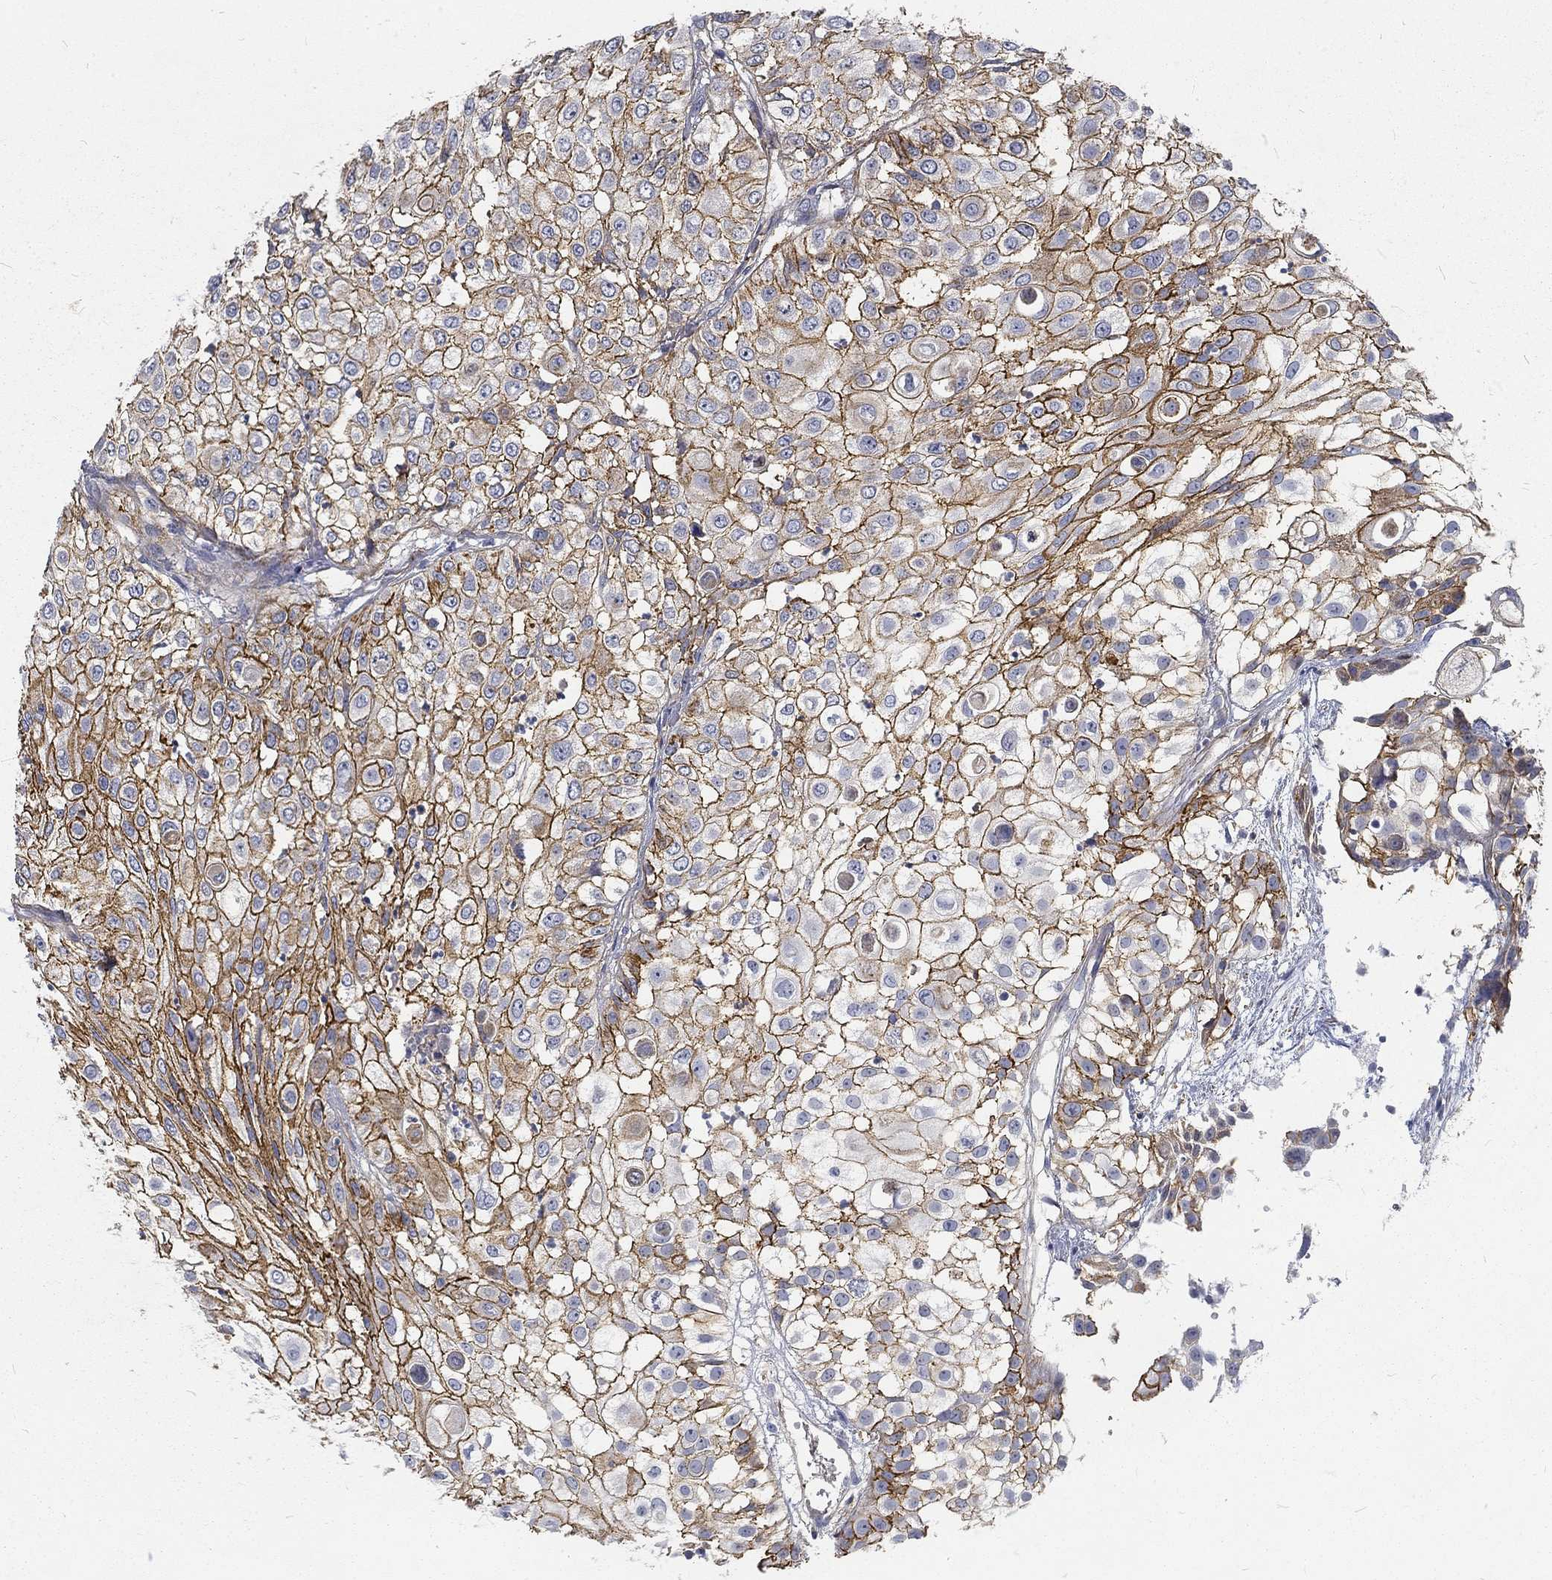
{"staining": {"intensity": "strong", "quantity": "25%-75%", "location": "cytoplasmic/membranous"}, "tissue": "urothelial cancer", "cell_type": "Tumor cells", "image_type": "cancer", "snomed": [{"axis": "morphology", "description": "Urothelial carcinoma, High grade"}, {"axis": "topography", "description": "Urinary bladder"}], "caption": "Strong cytoplasmic/membranous expression for a protein is seen in approximately 25%-75% of tumor cells of high-grade urothelial carcinoma using IHC.", "gene": "MTMR11", "patient": {"sex": "female", "age": 79}}